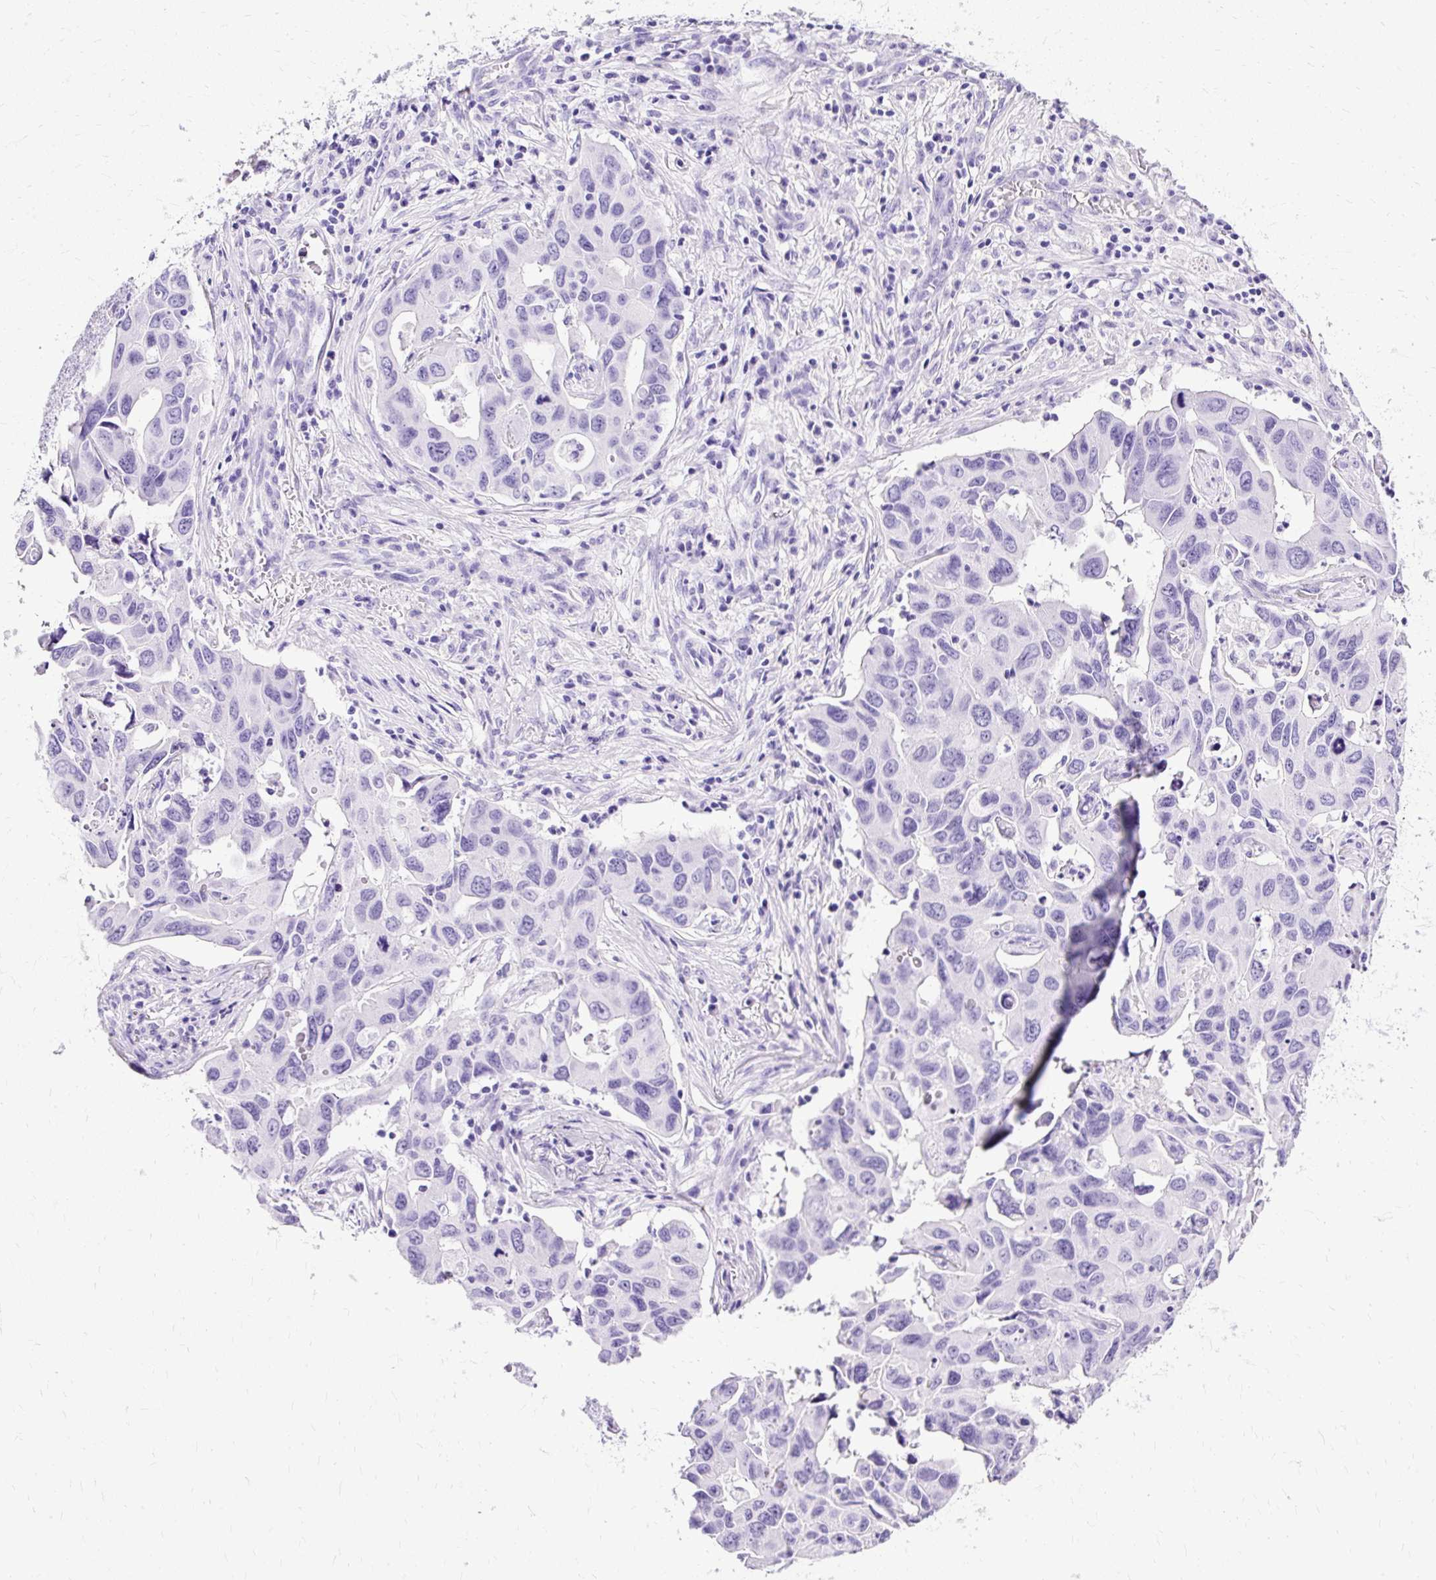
{"staining": {"intensity": "negative", "quantity": "none", "location": "none"}, "tissue": "lung cancer", "cell_type": "Tumor cells", "image_type": "cancer", "snomed": [{"axis": "morphology", "description": "Adenocarcinoma, NOS"}, {"axis": "topography", "description": "Lung"}], "caption": "An image of human adenocarcinoma (lung) is negative for staining in tumor cells.", "gene": "SLC8A2", "patient": {"sex": "male", "age": 64}}